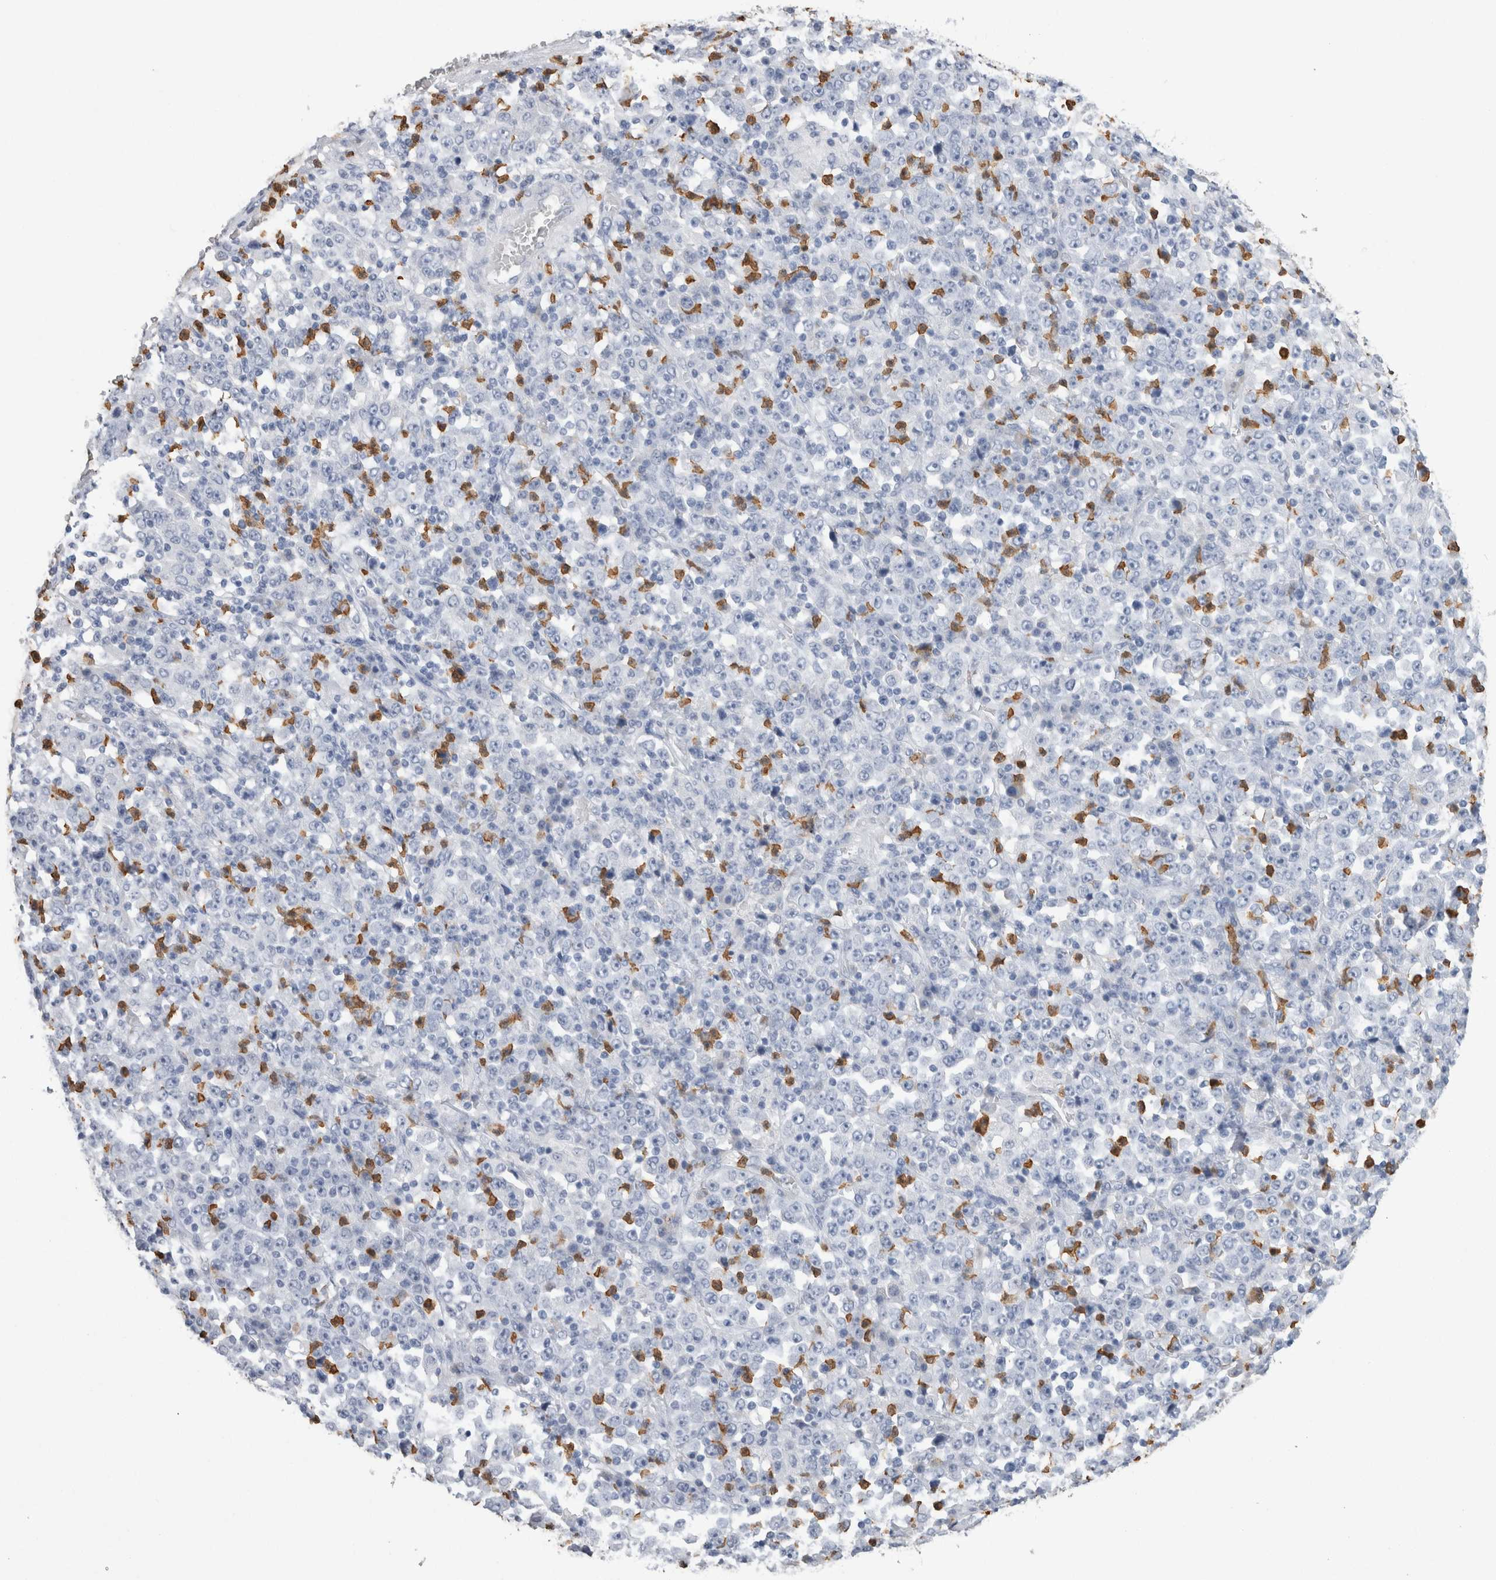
{"staining": {"intensity": "negative", "quantity": "none", "location": "none"}, "tissue": "stomach cancer", "cell_type": "Tumor cells", "image_type": "cancer", "snomed": [{"axis": "morphology", "description": "Normal tissue, NOS"}, {"axis": "morphology", "description": "Adenocarcinoma, NOS"}, {"axis": "topography", "description": "Stomach, upper"}, {"axis": "topography", "description": "Stomach"}], "caption": "High magnification brightfield microscopy of stomach adenocarcinoma stained with DAB (3,3'-diaminobenzidine) (brown) and counterstained with hematoxylin (blue): tumor cells show no significant staining.", "gene": "S100A12", "patient": {"sex": "male", "age": 59}}